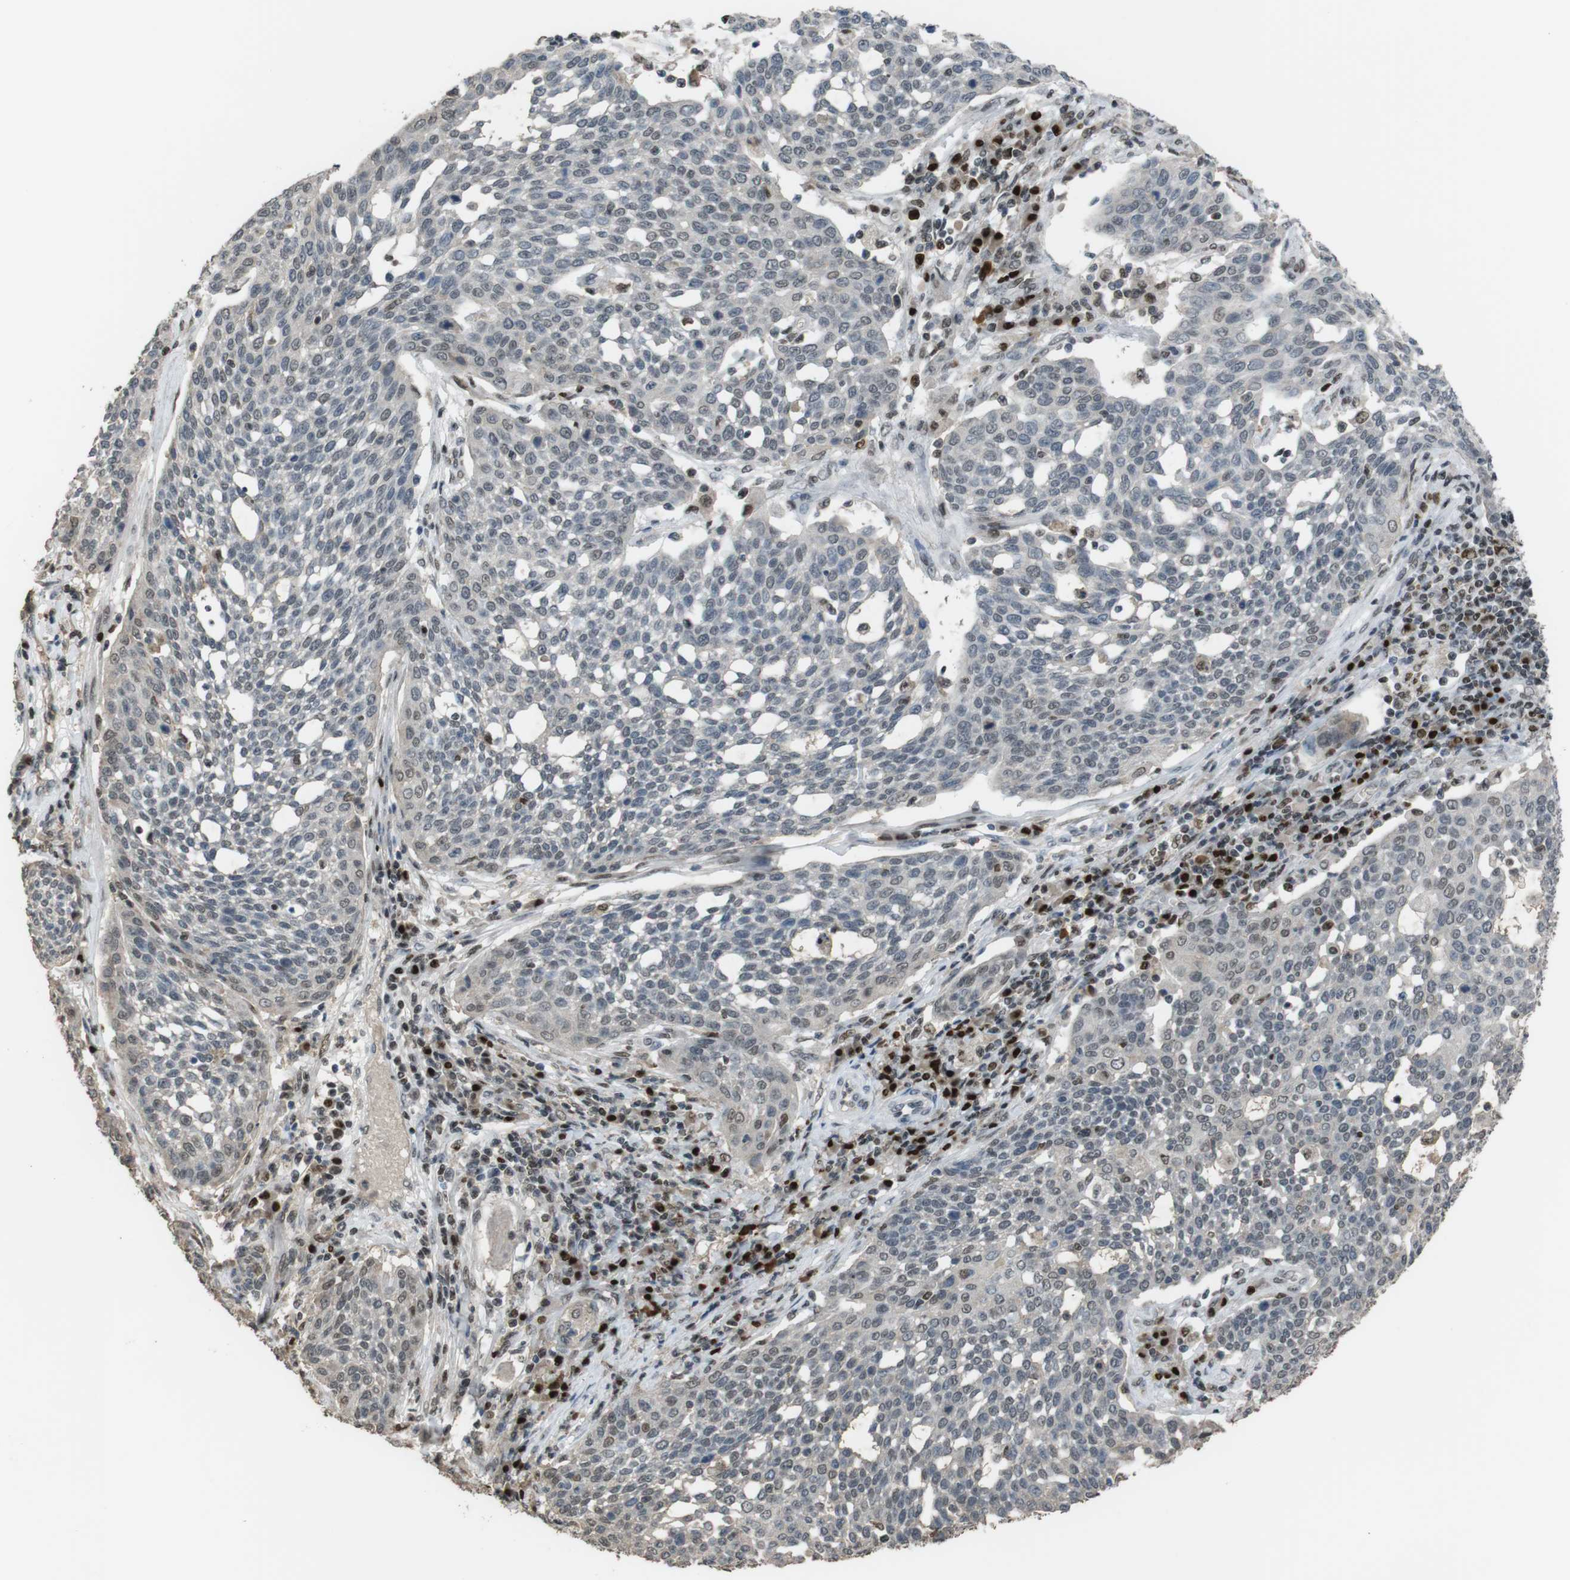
{"staining": {"intensity": "negative", "quantity": "none", "location": "none"}, "tissue": "cervical cancer", "cell_type": "Tumor cells", "image_type": "cancer", "snomed": [{"axis": "morphology", "description": "Squamous cell carcinoma, NOS"}, {"axis": "topography", "description": "Cervix"}], "caption": "IHC of human cervical cancer reveals no staining in tumor cells.", "gene": "SUB1", "patient": {"sex": "female", "age": 34}}